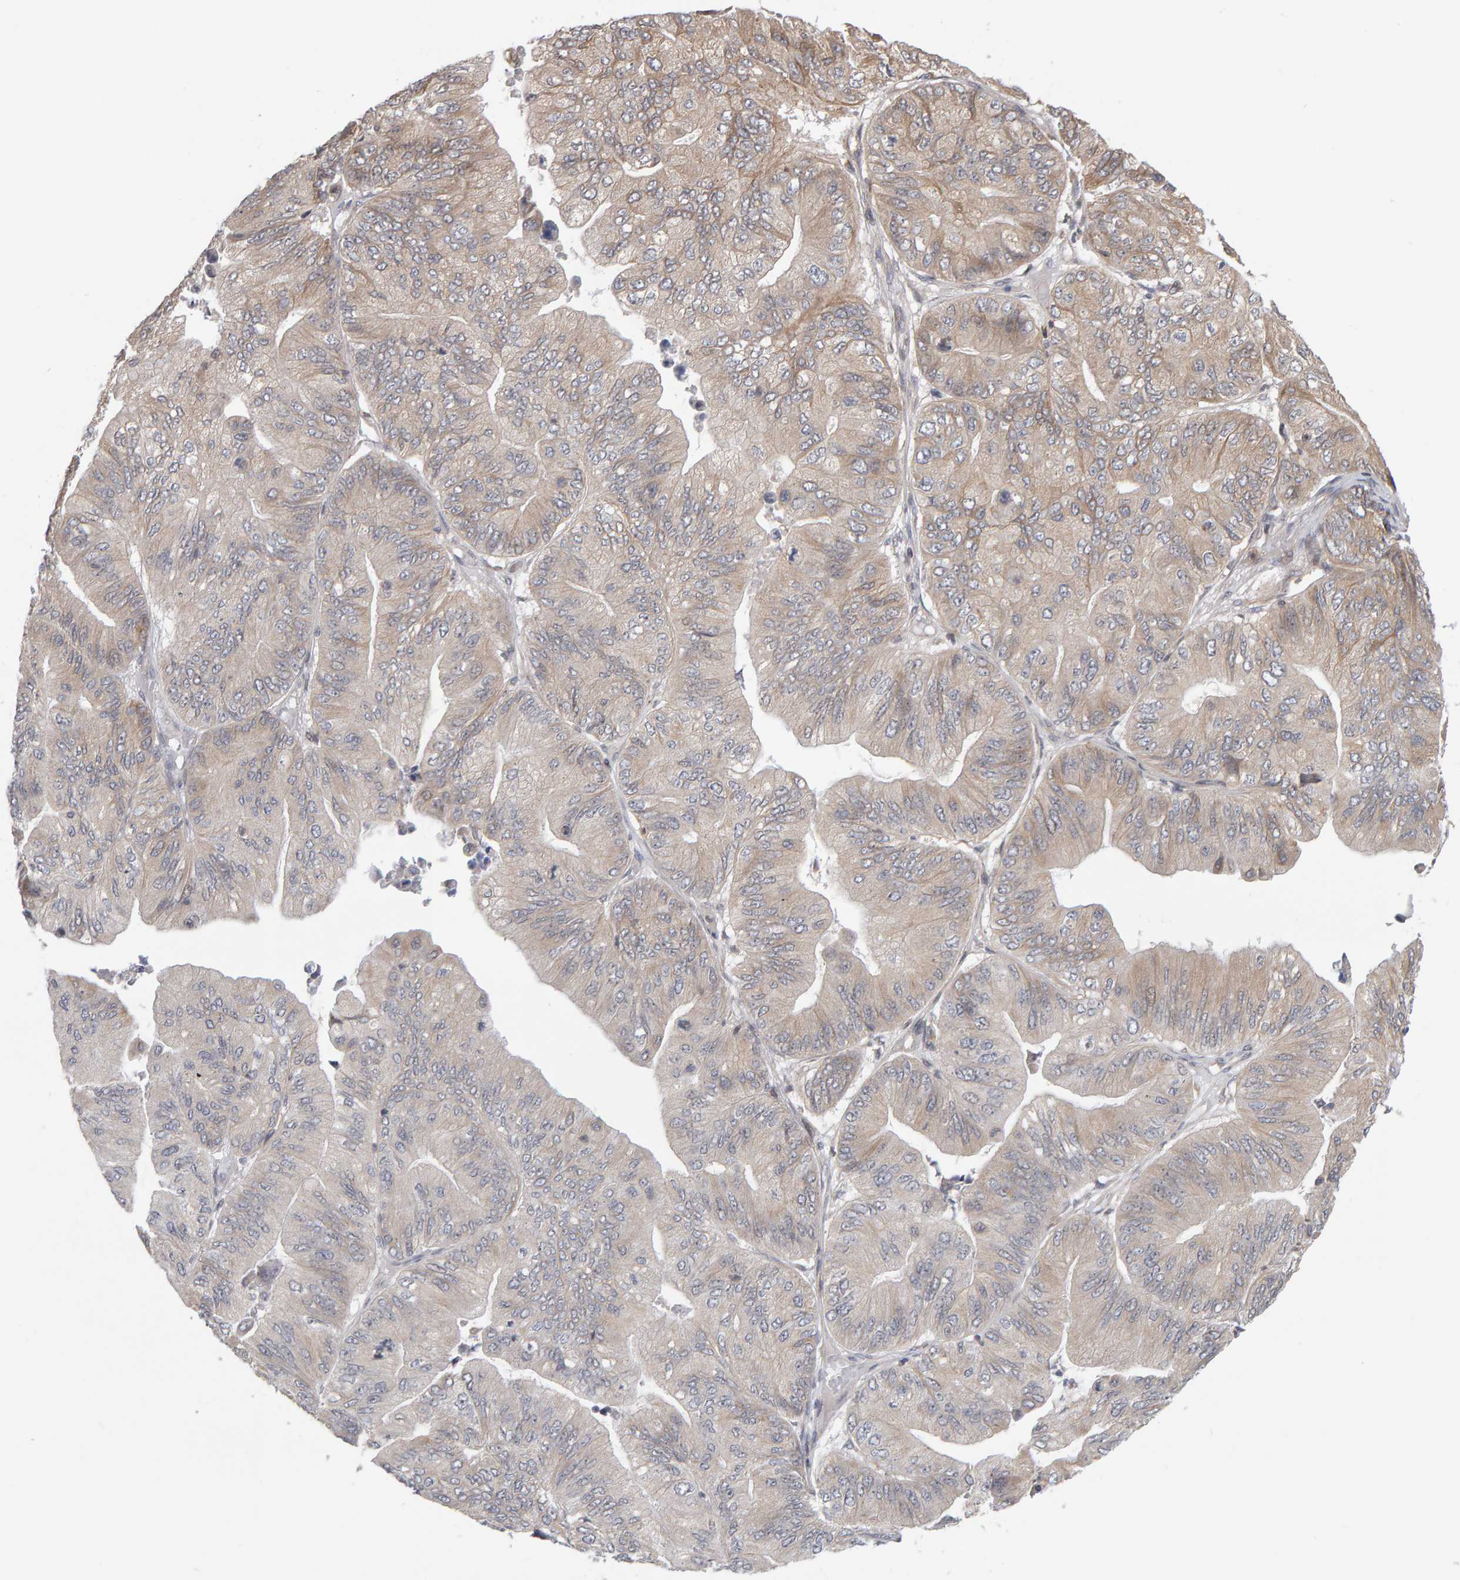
{"staining": {"intensity": "moderate", "quantity": "25%-75%", "location": "cytoplasmic/membranous"}, "tissue": "ovarian cancer", "cell_type": "Tumor cells", "image_type": "cancer", "snomed": [{"axis": "morphology", "description": "Cystadenocarcinoma, mucinous, NOS"}, {"axis": "topography", "description": "Ovary"}], "caption": "Human ovarian mucinous cystadenocarcinoma stained for a protein (brown) exhibits moderate cytoplasmic/membranous positive staining in approximately 25%-75% of tumor cells.", "gene": "MSRA", "patient": {"sex": "female", "age": 61}}